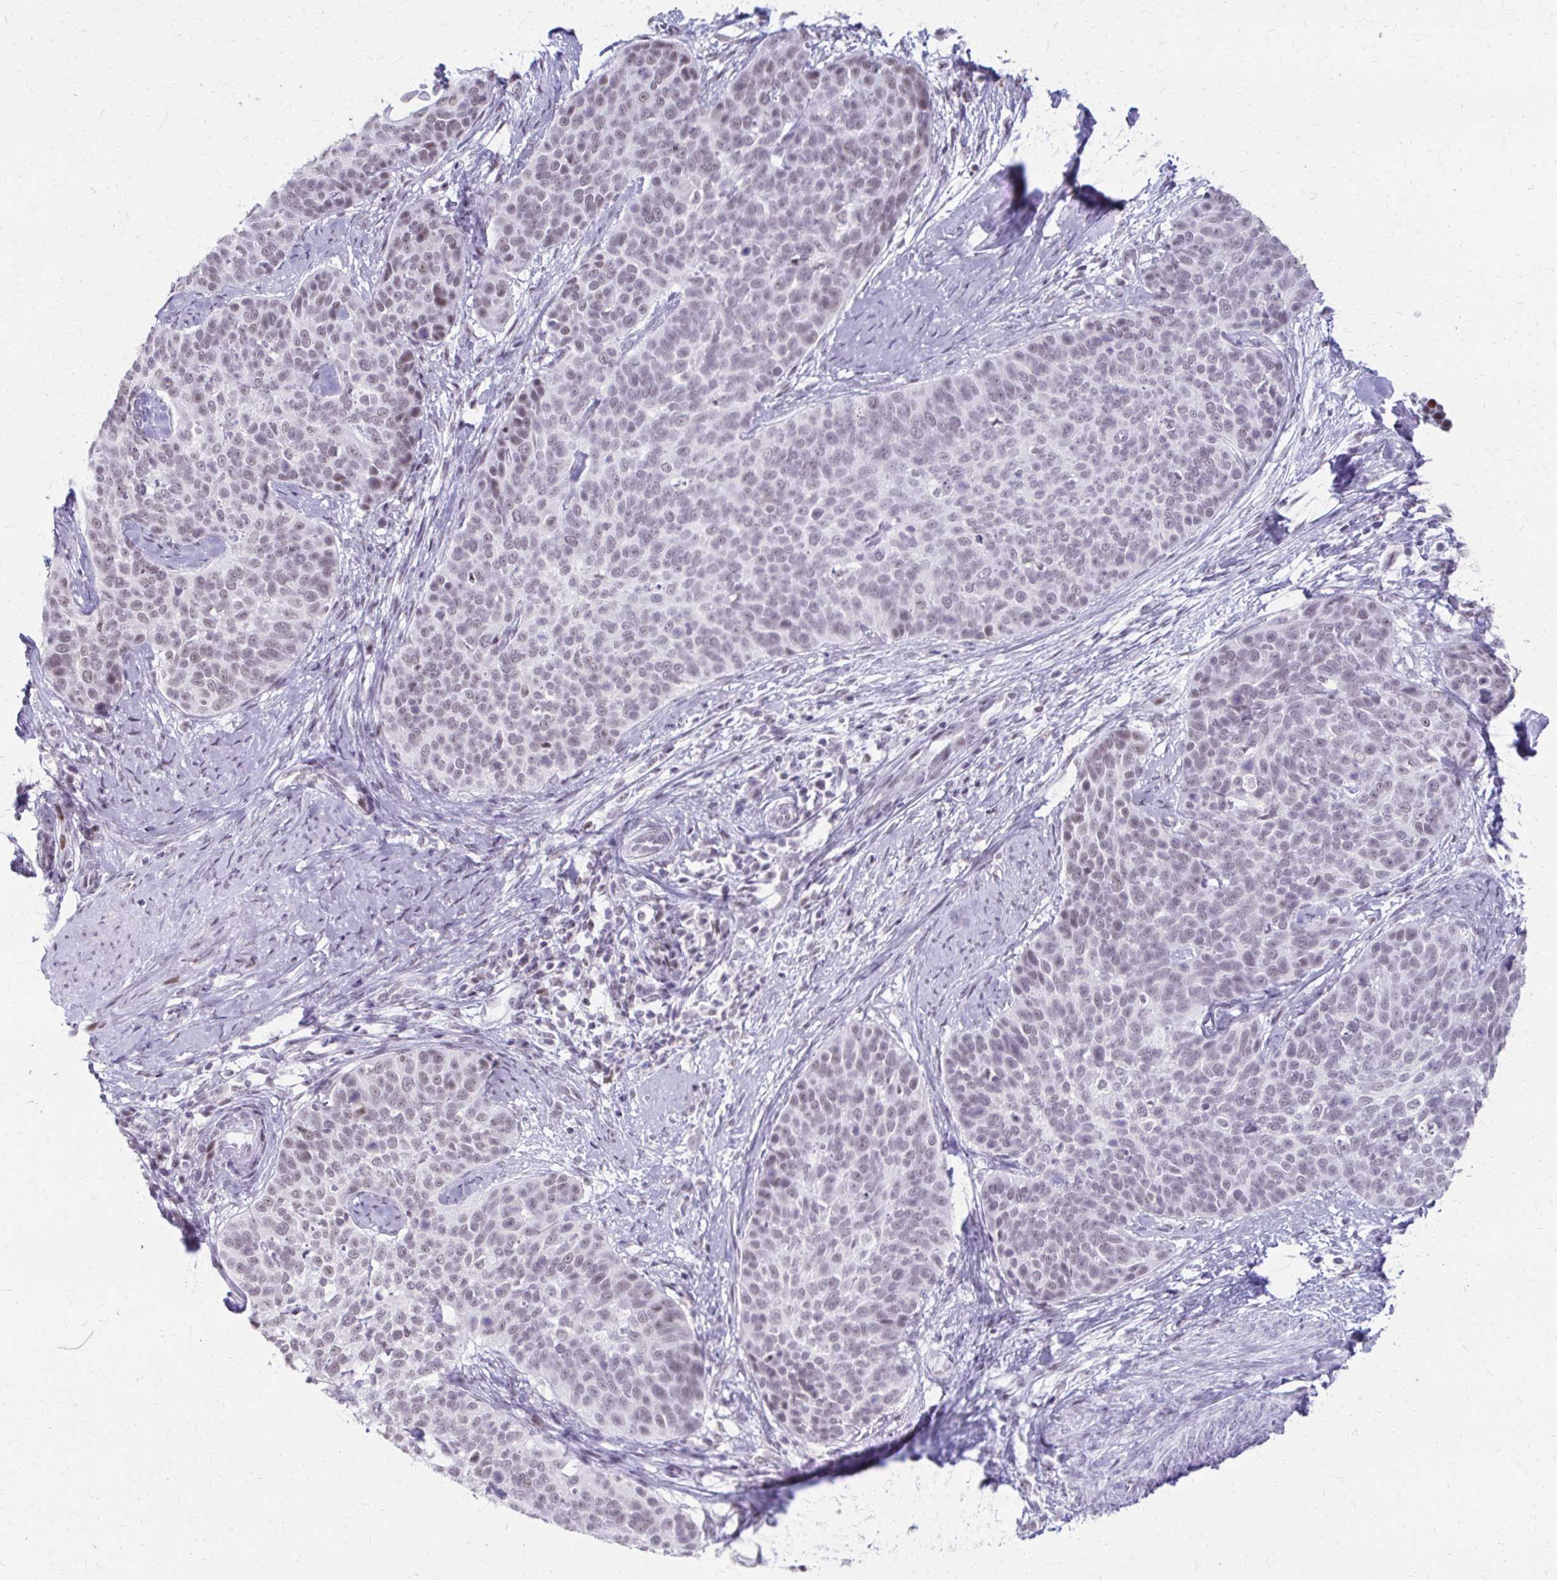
{"staining": {"intensity": "weak", "quantity": "25%-75%", "location": "nuclear"}, "tissue": "cervical cancer", "cell_type": "Tumor cells", "image_type": "cancer", "snomed": [{"axis": "morphology", "description": "Squamous cell carcinoma, NOS"}, {"axis": "topography", "description": "Cervix"}], "caption": "Protein expression analysis of cervical cancer (squamous cell carcinoma) shows weak nuclear staining in about 25%-75% of tumor cells.", "gene": "SS18", "patient": {"sex": "female", "age": 69}}